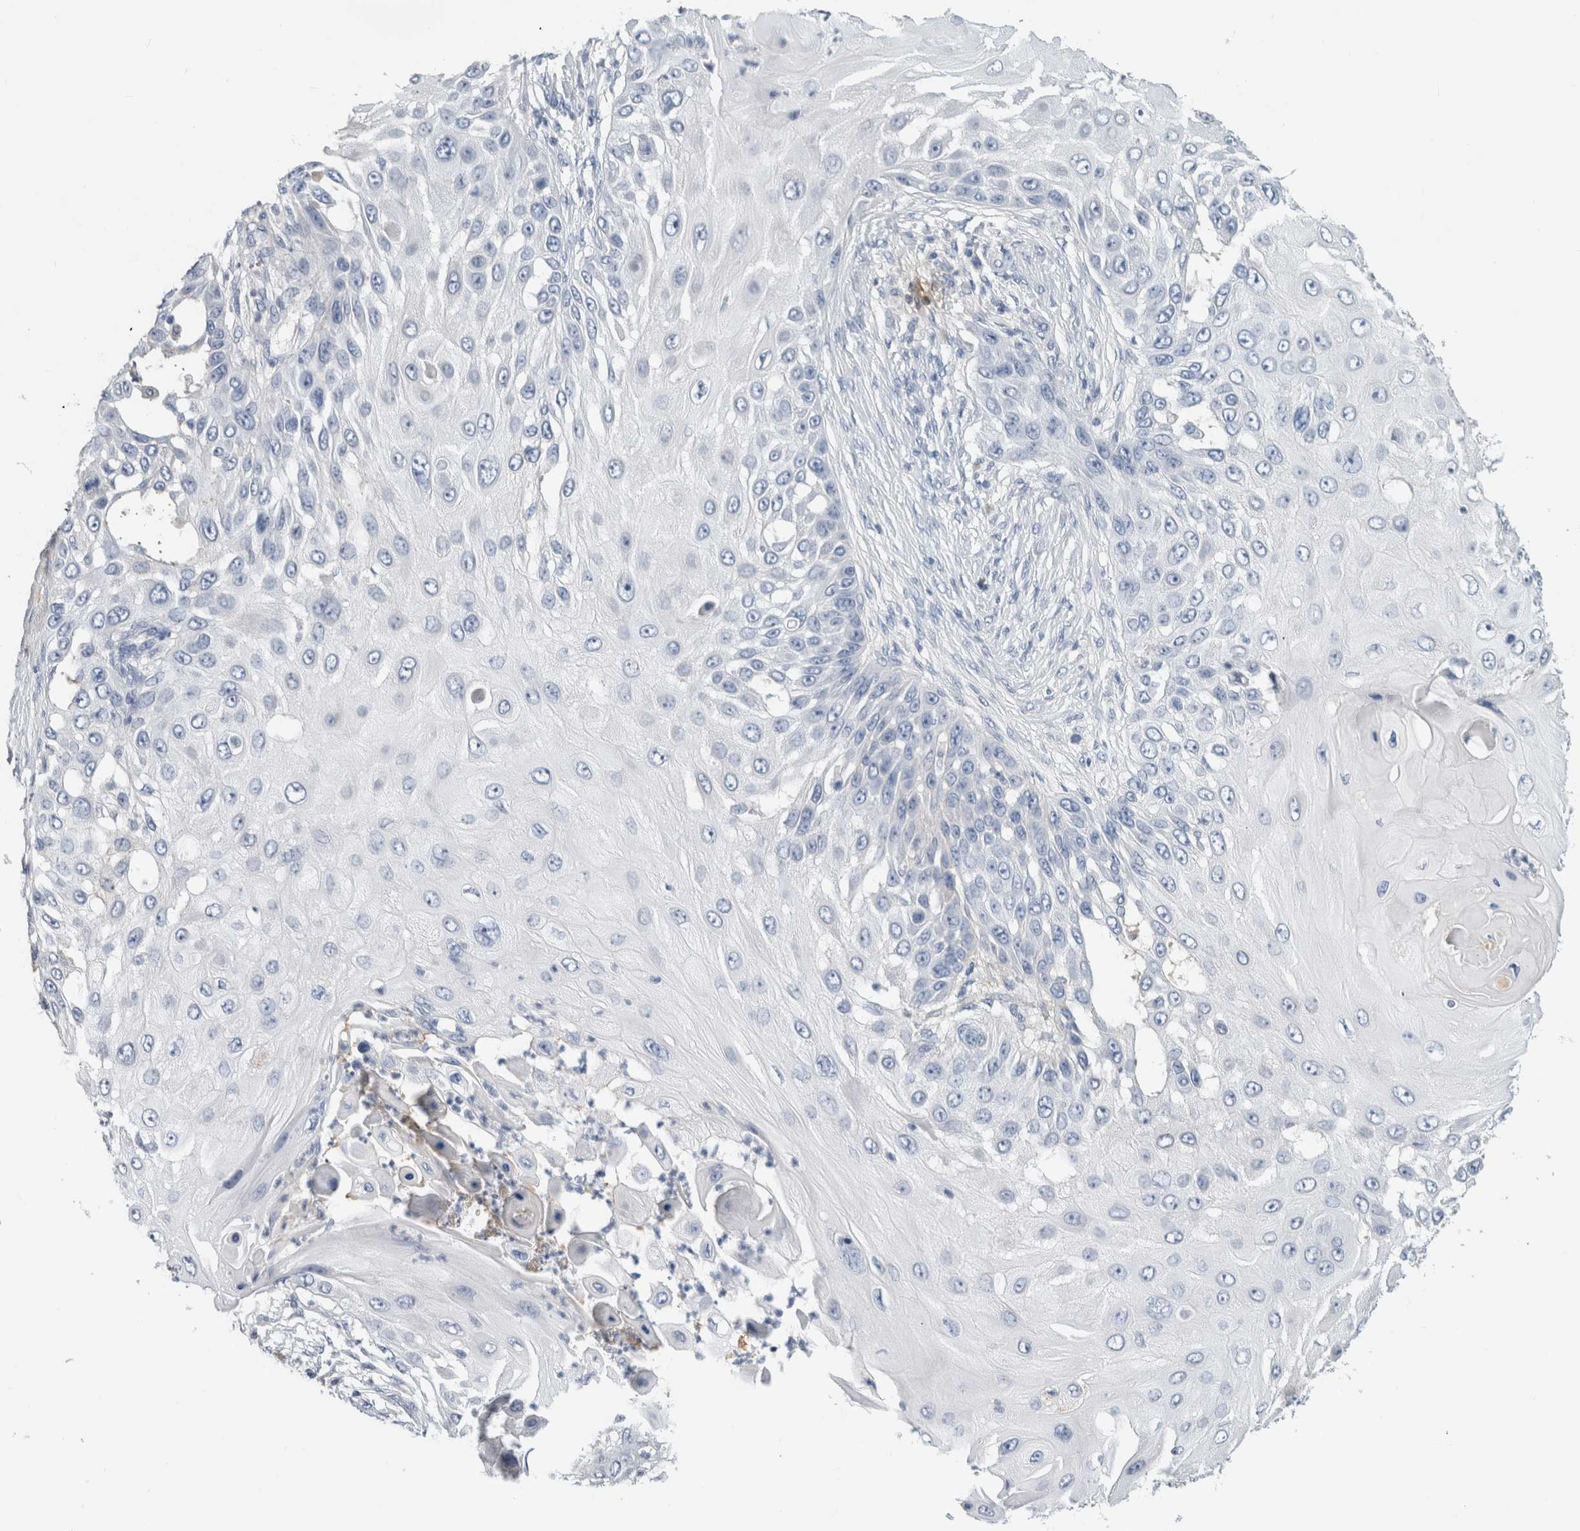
{"staining": {"intensity": "negative", "quantity": "none", "location": "none"}, "tissue": "skin cancer", "cell_type": "Tumor cells", "image_type": "cancer", "snomed": [{"axis": "morphology", "description": "Squamous cell carcinoma, NOS"}, {"axis": "topography", "description": "Skin"}], "caption": "The IHC photomicrograph has no significant staining in tumor cells of skin squamous cell carcinoma tissue.", "gene": "CA1", "patient": {"sex": "female", "age": 44}}